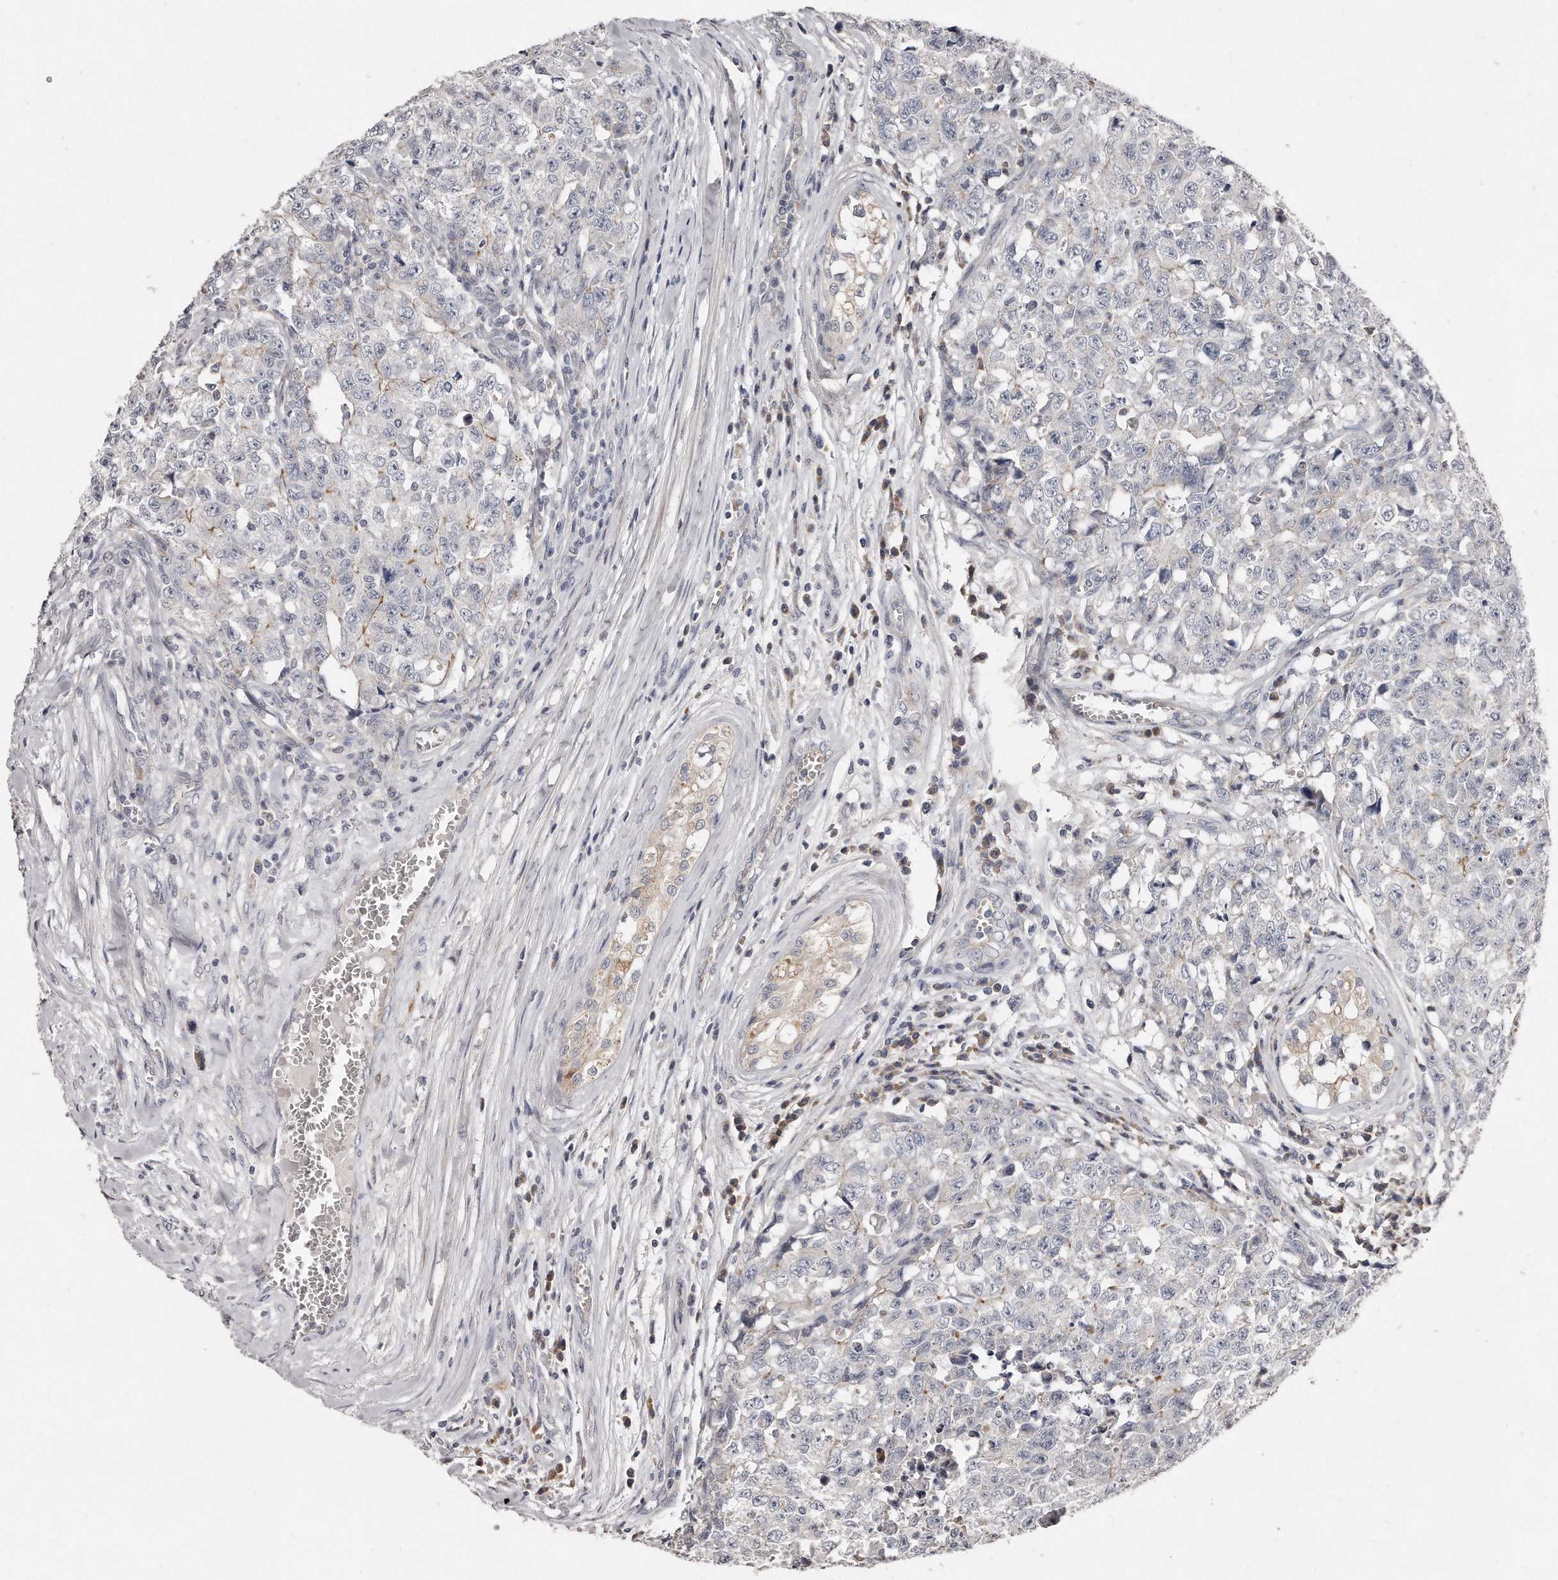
{"staining": {"intensity": "negative", "quantity": "none", "location": "none"}, "tissue": "testis cancer", "cell_type": "Tumor cells", "image_type": "cancer", "snomed": [{"axis": "morphology", "description": "Carcinoma, Embryonal, NOS"}, {"axis": "topography", "description": "Testis"}], "caption": "DAB (3,3'-diaminobenzidine) immunohistochemical staining of human embryonal carcinoma (testis) reveals no significant expression in tumor cells. Nuclei are stained in blue.", "gene": "TECR", "patient": {"sex": "male", "age": 28}}